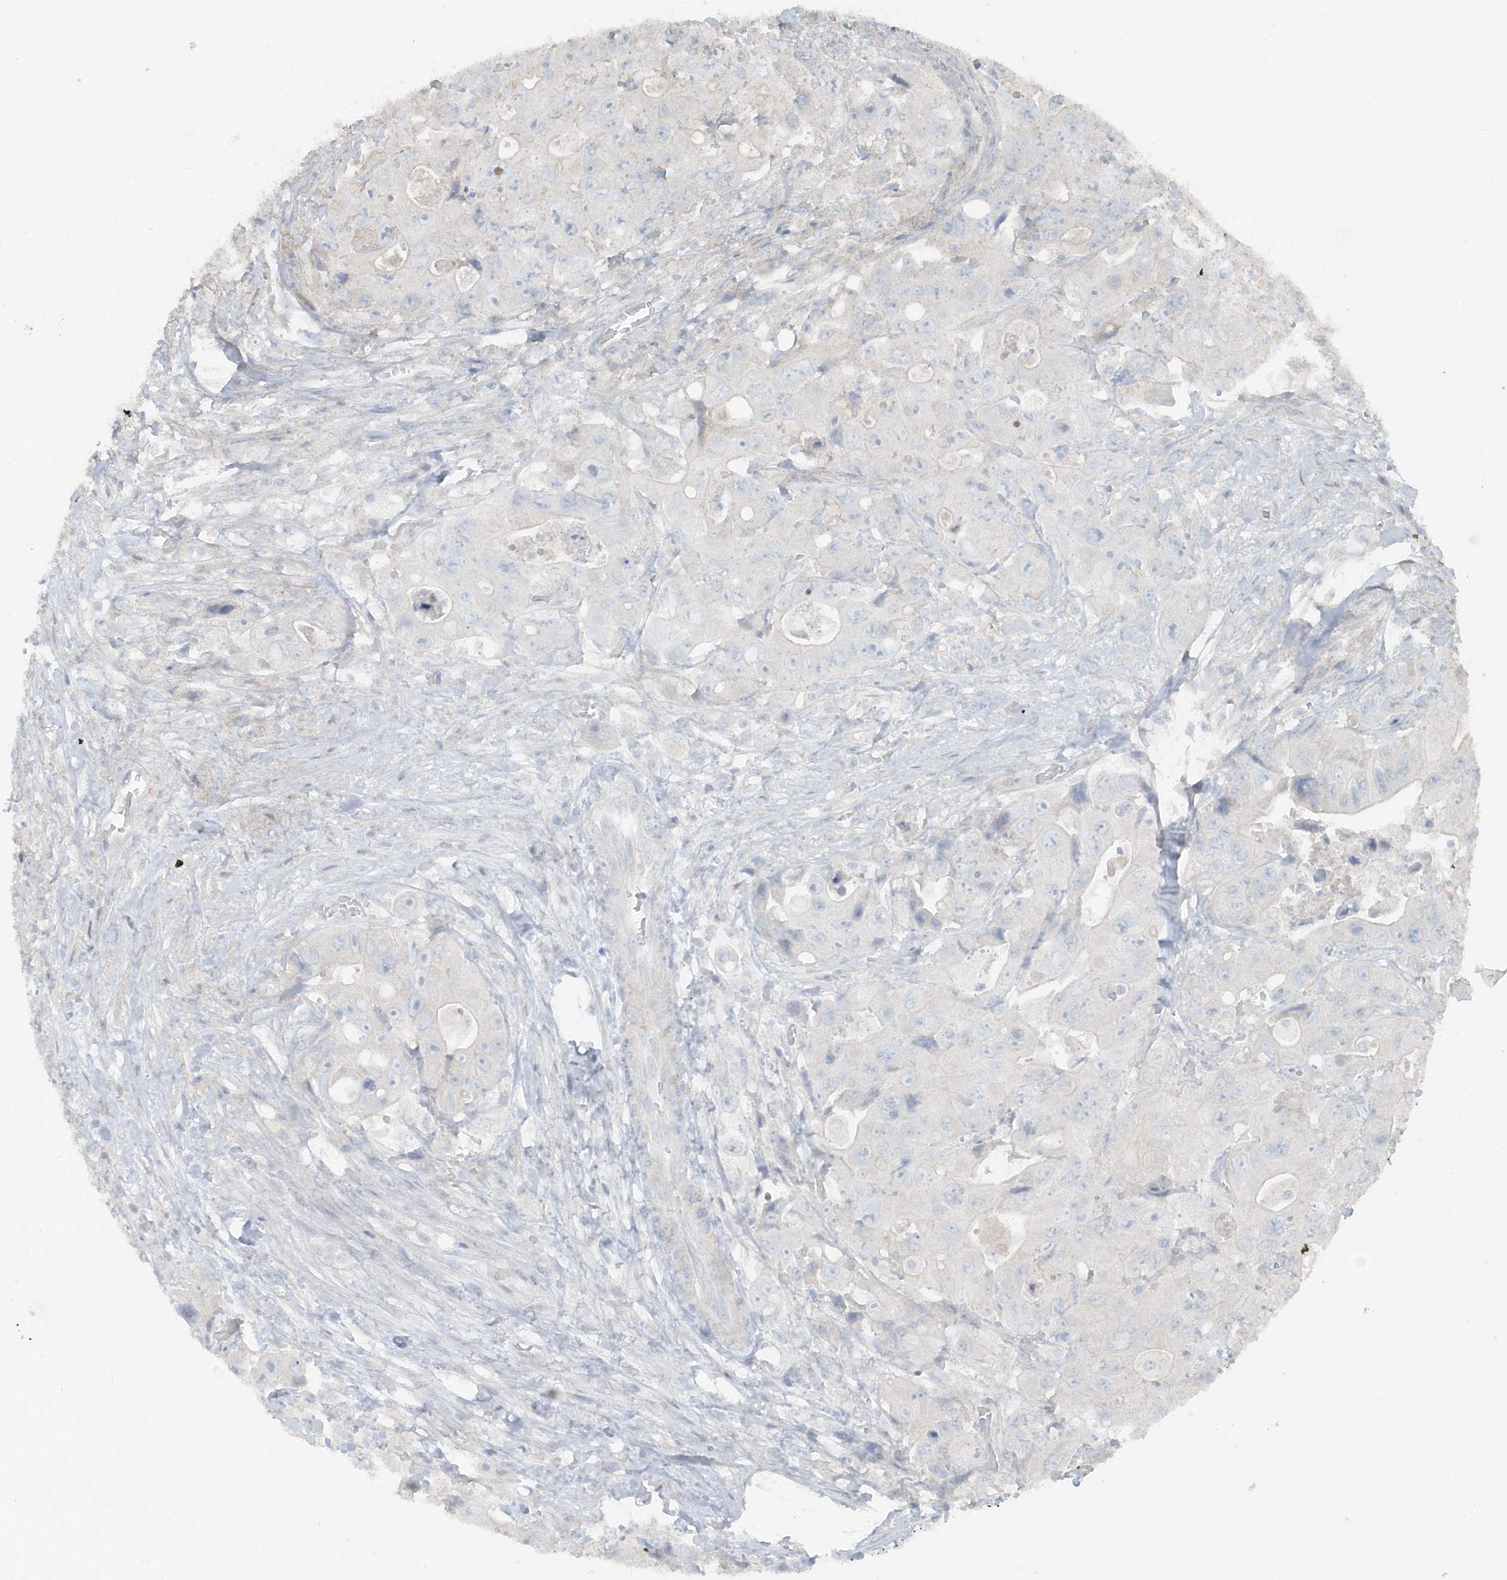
{"staining": {"intensity": "negative", "quantity": "none", "location": "none"}, "tissue": "colorectal cancer", "cell_type": "Tumor cells", "image_type": "cancer", "snomed": [{"axis": "morphology", "description": "Adenocarcinoma, NOS"}, {"axis": "topography", "description": "Colon"}], "caption": "Adenocarcinoma (colorectal) was stained to show a protein in brown. There is no significant expression in tumor cells.", "gene": "ACTC1", "patient": {"sex": "female", "age": 46}}